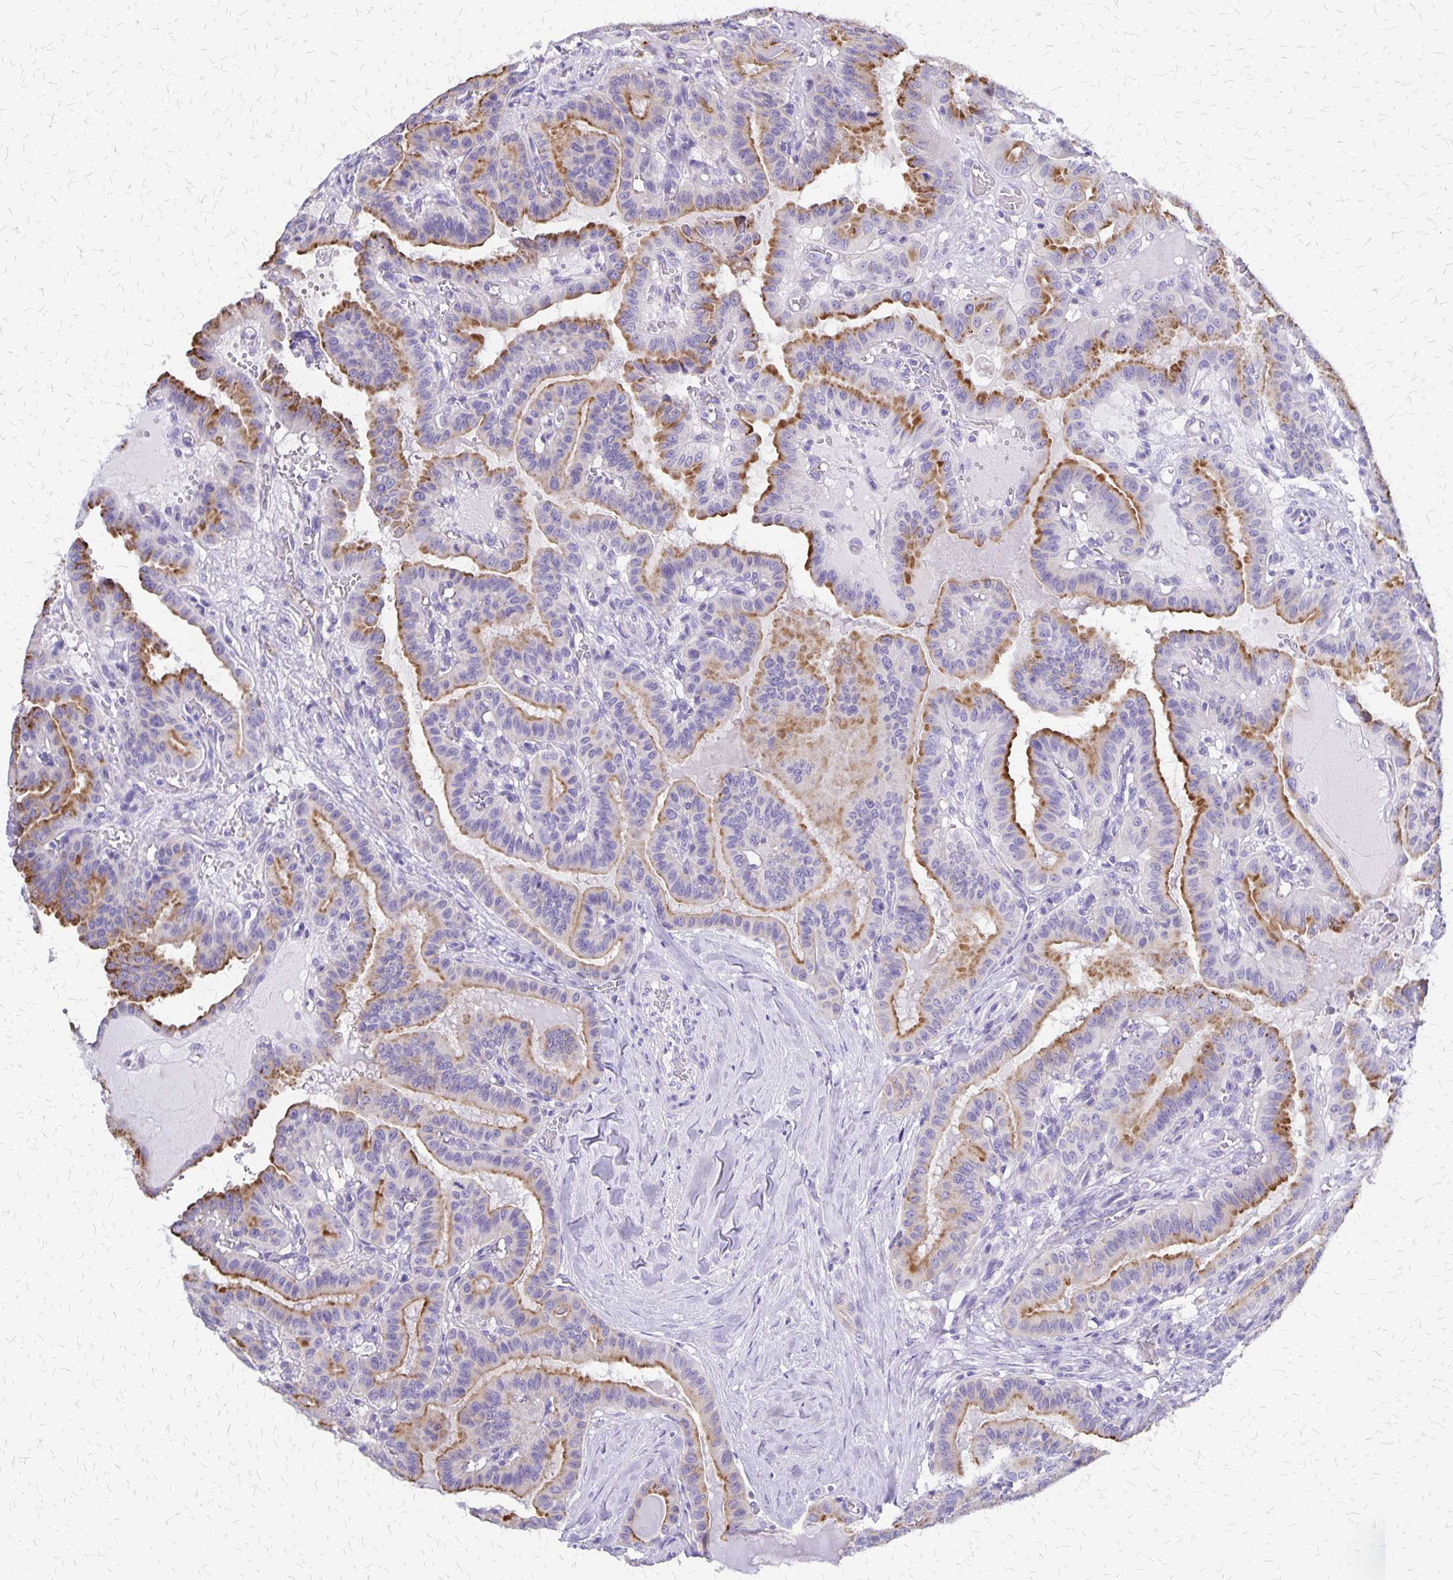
{"staining": {"intensity": "moderate", "quantity": ">75%", "location": "cytoplasmic/membranous"}, "tissue": "thyroid cancer", "cell_type": "Tumor cells", "image_type": "cancer", "snomed": [{"axis": "morphology", "description": "Papillary adenocarcinoma, NOS"}, {"axis": "topography", "description": "Thyroid gland"}], "caption": "High-magnification brightfield microscopy of thyroid papillary adenocarcinoma stained with DAB (3,3'-diaminobenzidine) (brown) and counterstained with hematoxylin (blue). tumor cells exhibit moderate cytoplasmic/membranous staining is identified in about>75% of cells.", "gene": "SI", "patient": {"sex": "male", "age": 87}}